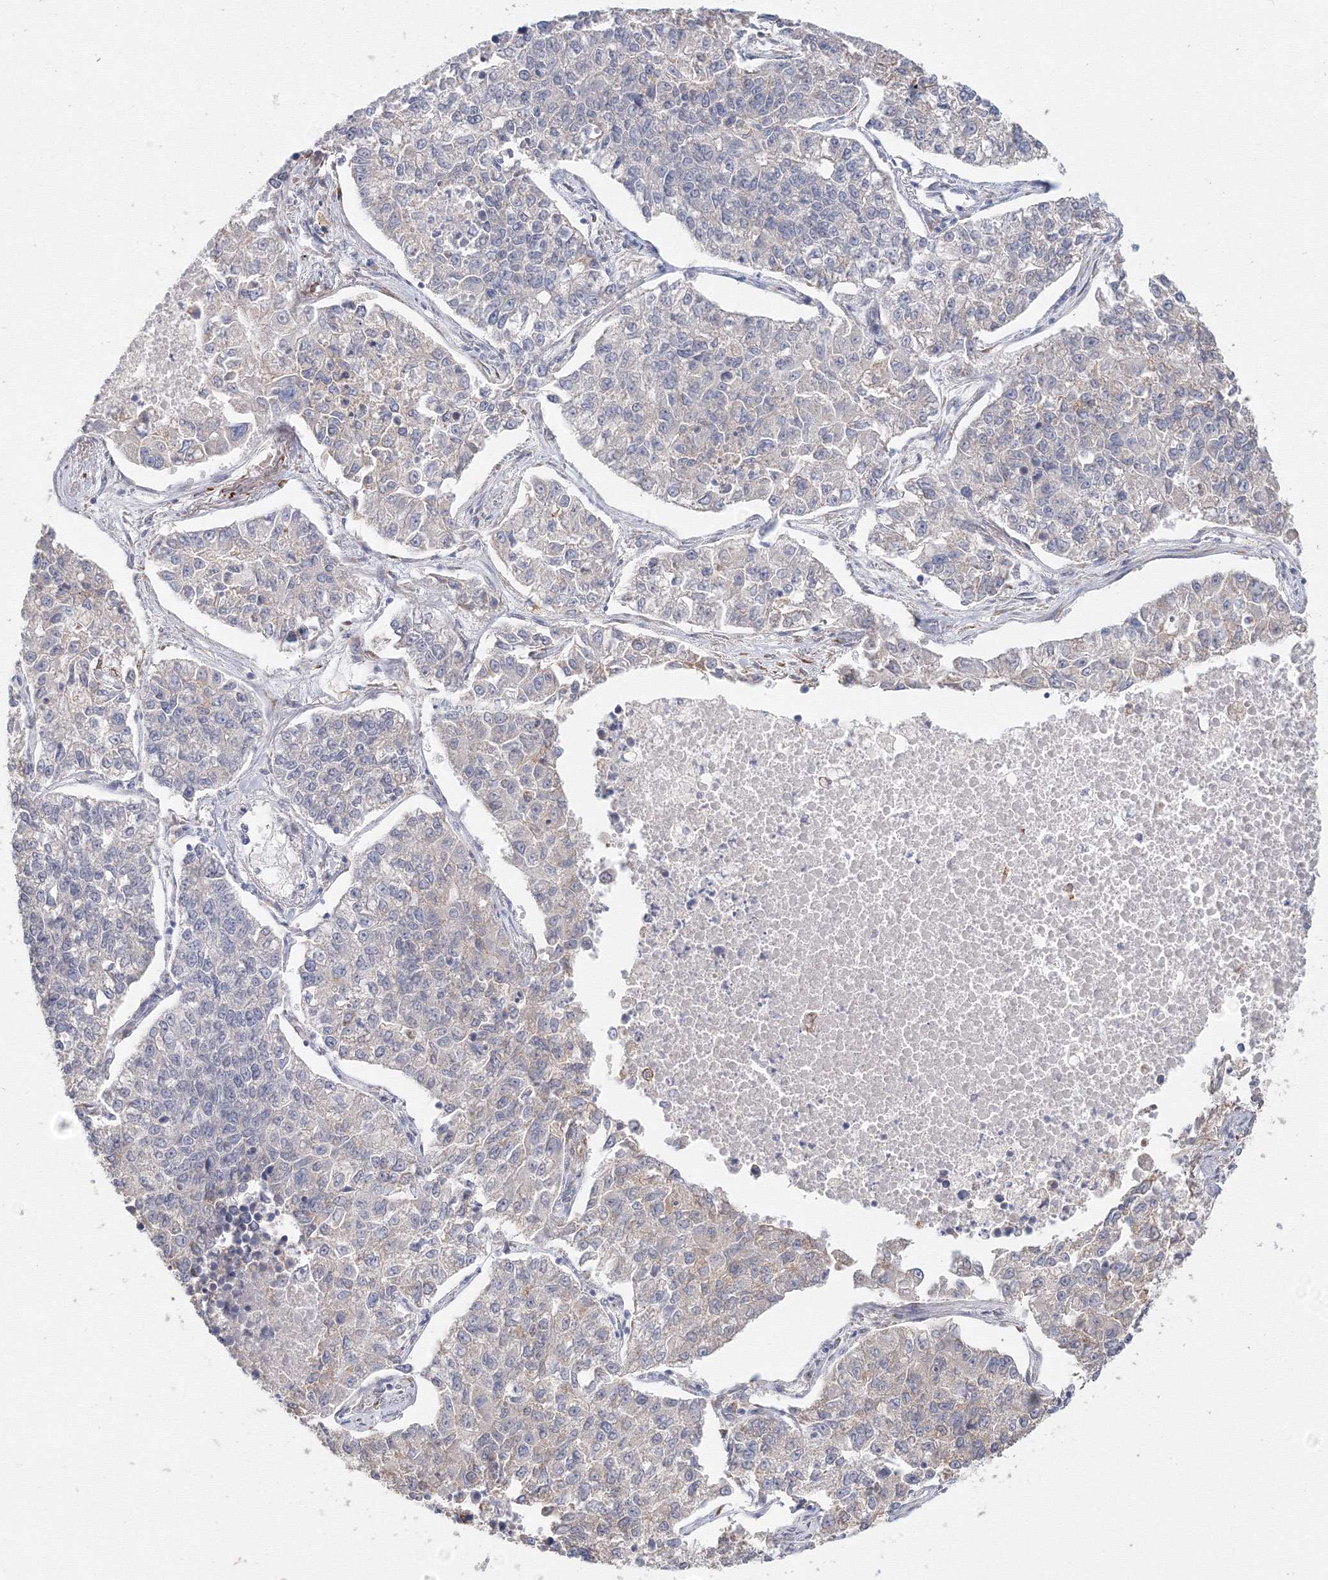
{"staining": {"intensity": "negative", "quantity": "none", "location": "none"}, "tissue": "lung cancer", "cell_type": "Tumor cells", "image_type": "cancer", "snomed": [{"axis": "morphology", "description": "Adenocarcinoma, NOS"}, {"axis": "topography", "description": "Lung"}], "caption": "IHC micrograph of human lung adenocarcinoma stained for a protein (brown), which demonstrates no expression in tumor cells. (DAB (3,3'-diaminobenzidine) immunohistochemistry visualized using brightfield microscopy, high magnification).", "gene": "DHRS12", "patient": {"sex": "male", "age": 49}}